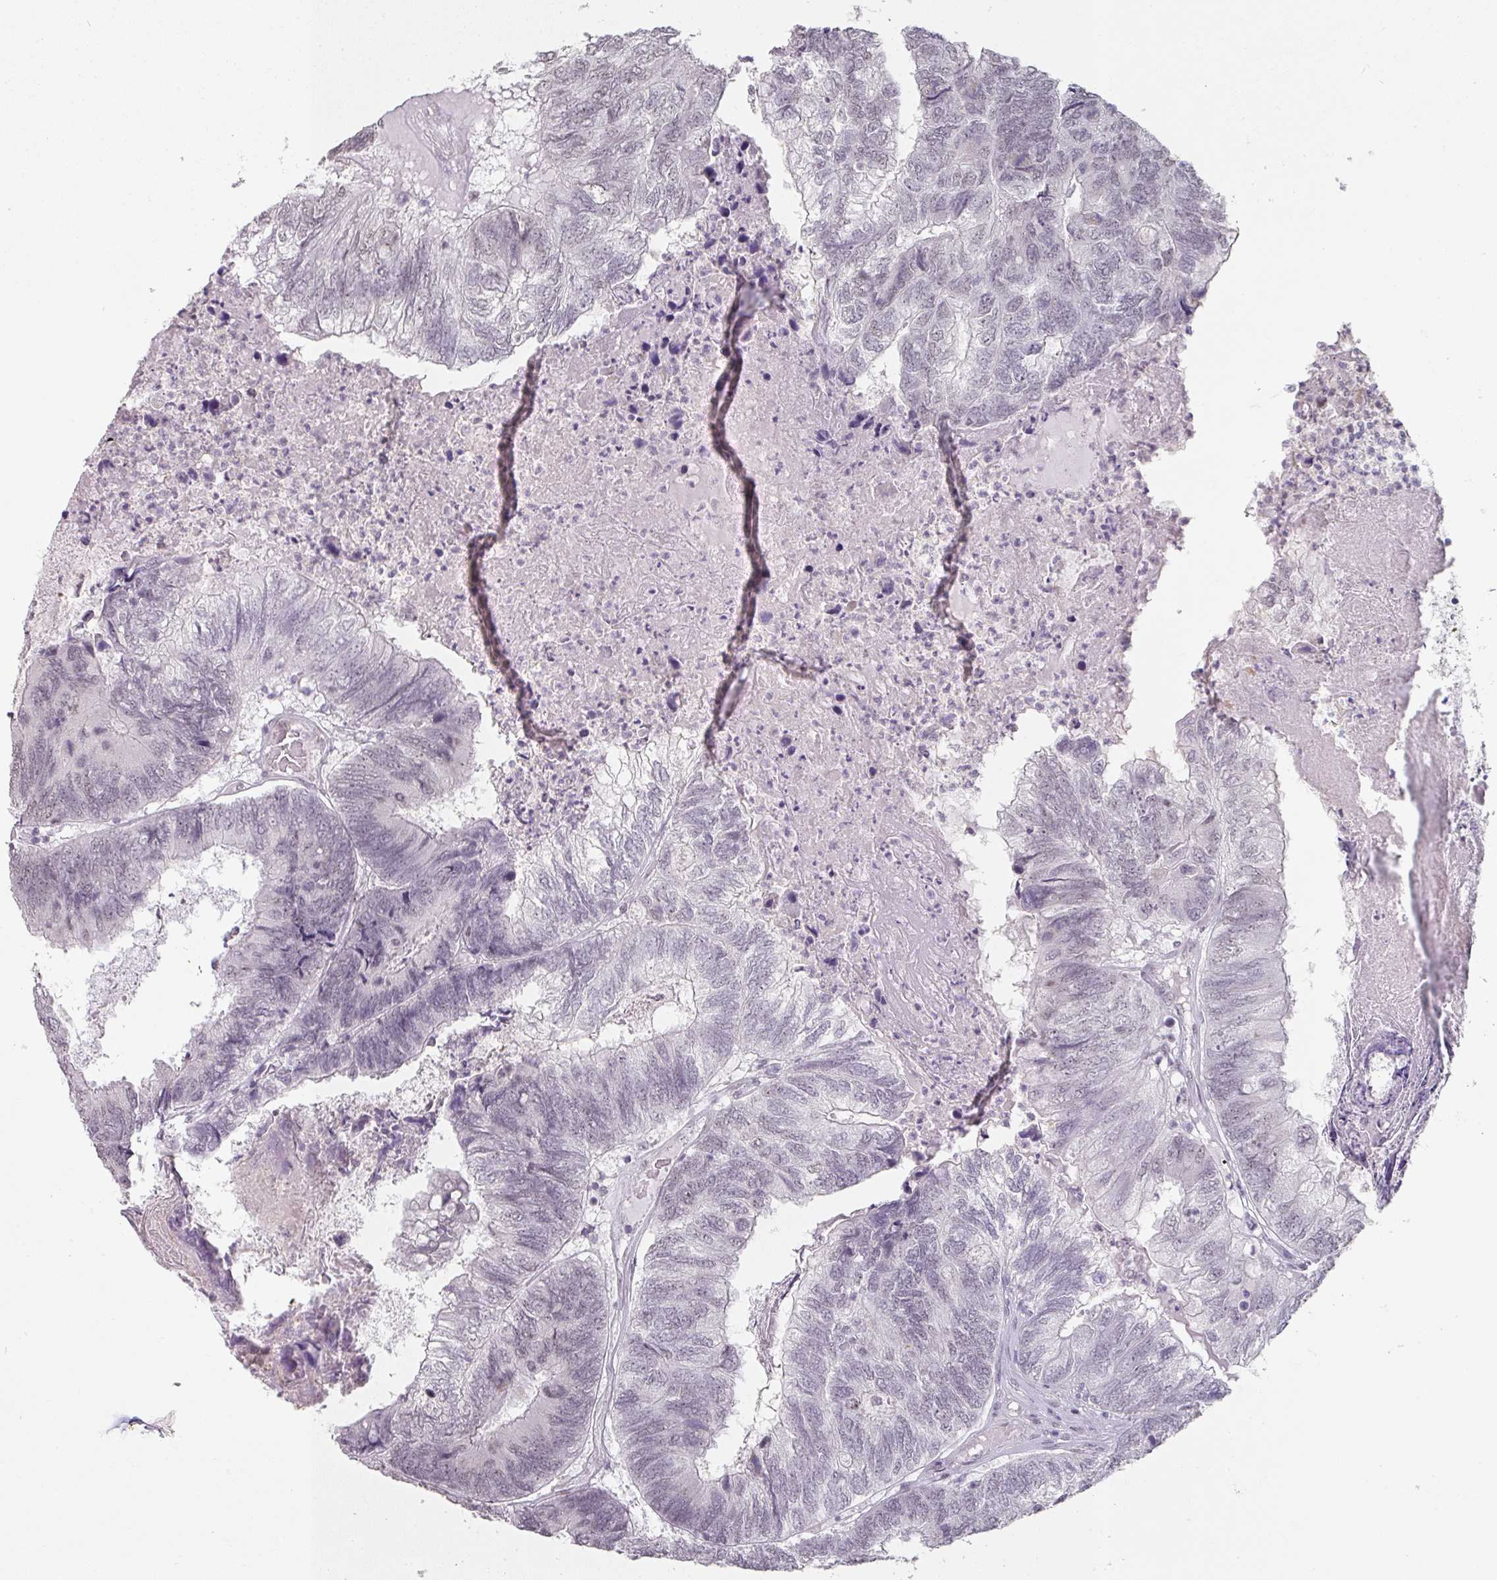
{"staining": {"intensity": "negative", "quantity": "none", "location": "none"}, "tissue": "colorectal cancer", "cell_type": "Tumor cells", "image_type": "cancer", "snomed": [{"axis": "morphology", "description": "Adenocarcinoma, NOS"}, {"axis": "topography", "description": "Colon"}], "caption": "Colorectal cancer (adenocarcinoma) was stained to show a protein in brown. There is no significant staining in tumor cells.", "gene": "SPRR1A", "patient": {"sex": "female", "age": 67}}